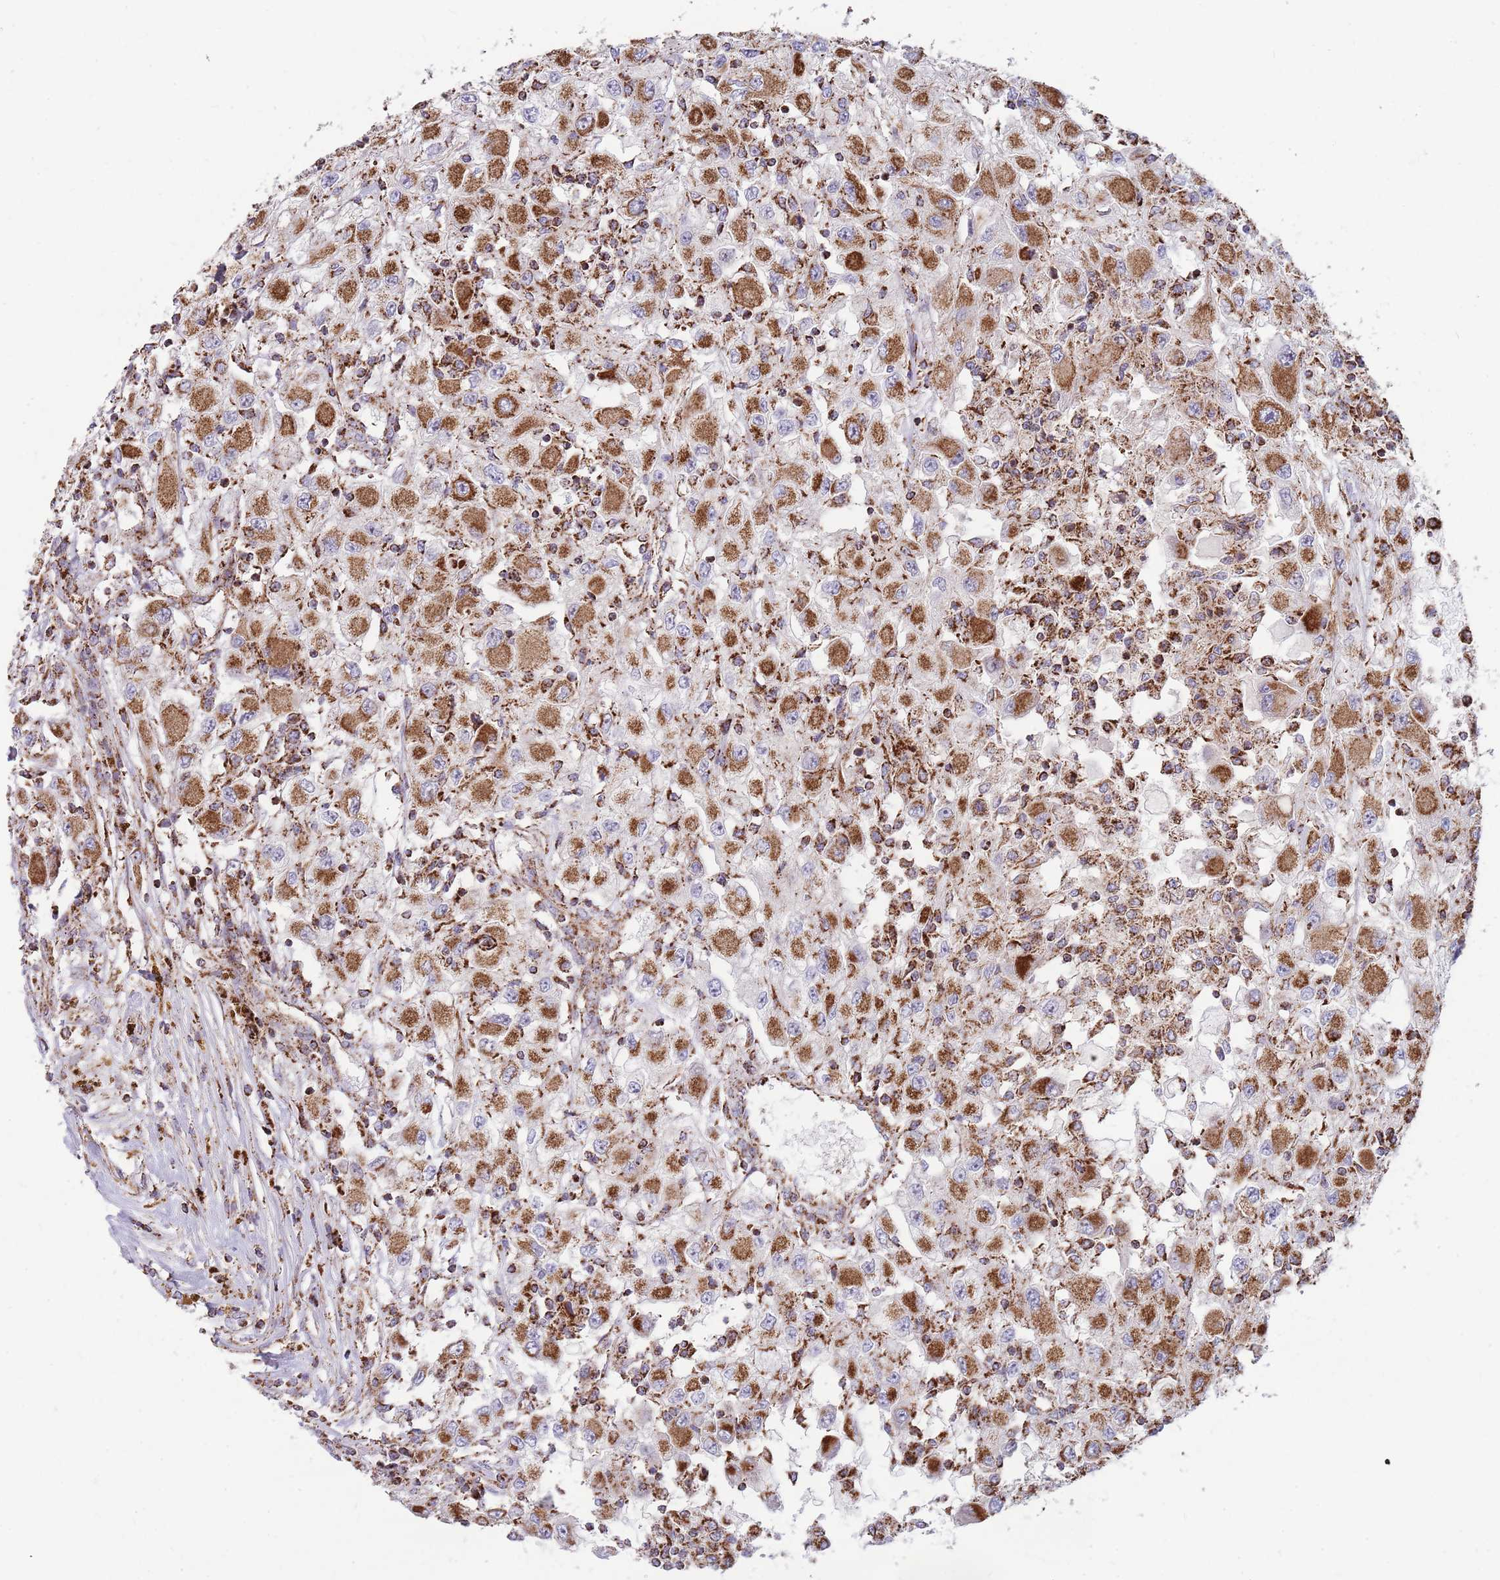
{"staining": {"intensity": "strong", "quantity": ">75%", "location": "cytoplasmic/membranous"}, "tissue": "renal cancer", "cell_type": "Tumor cells", "image_type": "cancer", "snomed": [{"axis": "morphology", "description": "Adenocarcinoma, NOS"}, {"axis": "topography", "description": "Kidney"}], "caption": "Immunohistochemical staining of renal cancer (adenocarcinoma) exhibits high levels of strong cytoplasmic/membranous staining in about >75% of tumor cells.", "gene": "ATP5PD", "patient": {"sex": "female", "age": 67}}